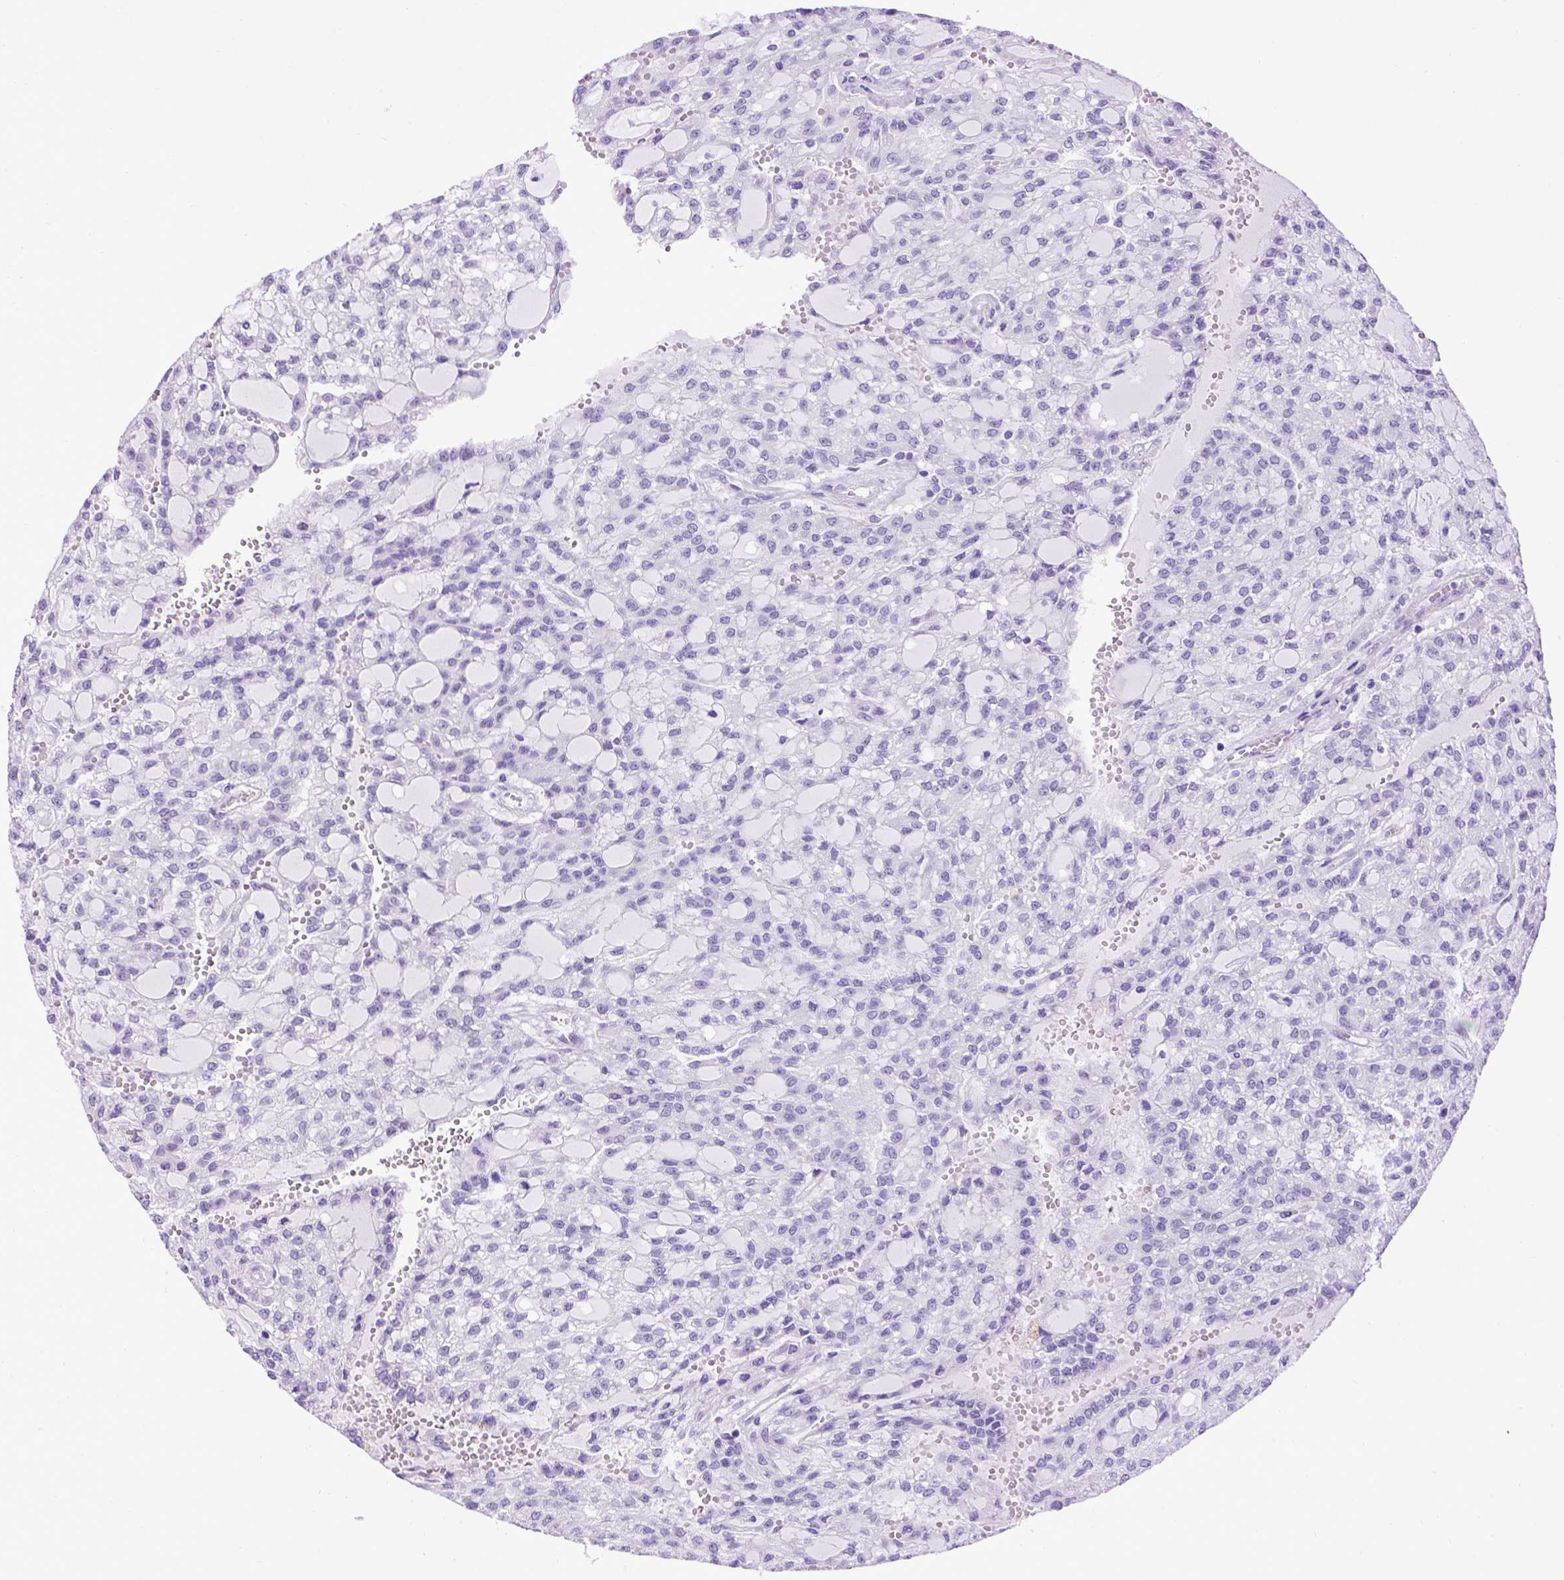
{"staining": {"intensity": "negative", "quantity": "none", "location": "none"}, "tissue": "renal cancer", "cell_type": "Tumor cells", "image_type": "cancer", "snomed": [{"axis": "morphology", "description": "Adenocarcinoma, NOS"}, {"axis": "topography", "description": "Kidney"}], "caption": "There is no significant expression in tumor cells of adenocarcinoma (renal). (Brightfield microscopy of DAB IHC at high magnification).", "gene": "ADAM12", "patient": {"sex": "male", "age": 63}}